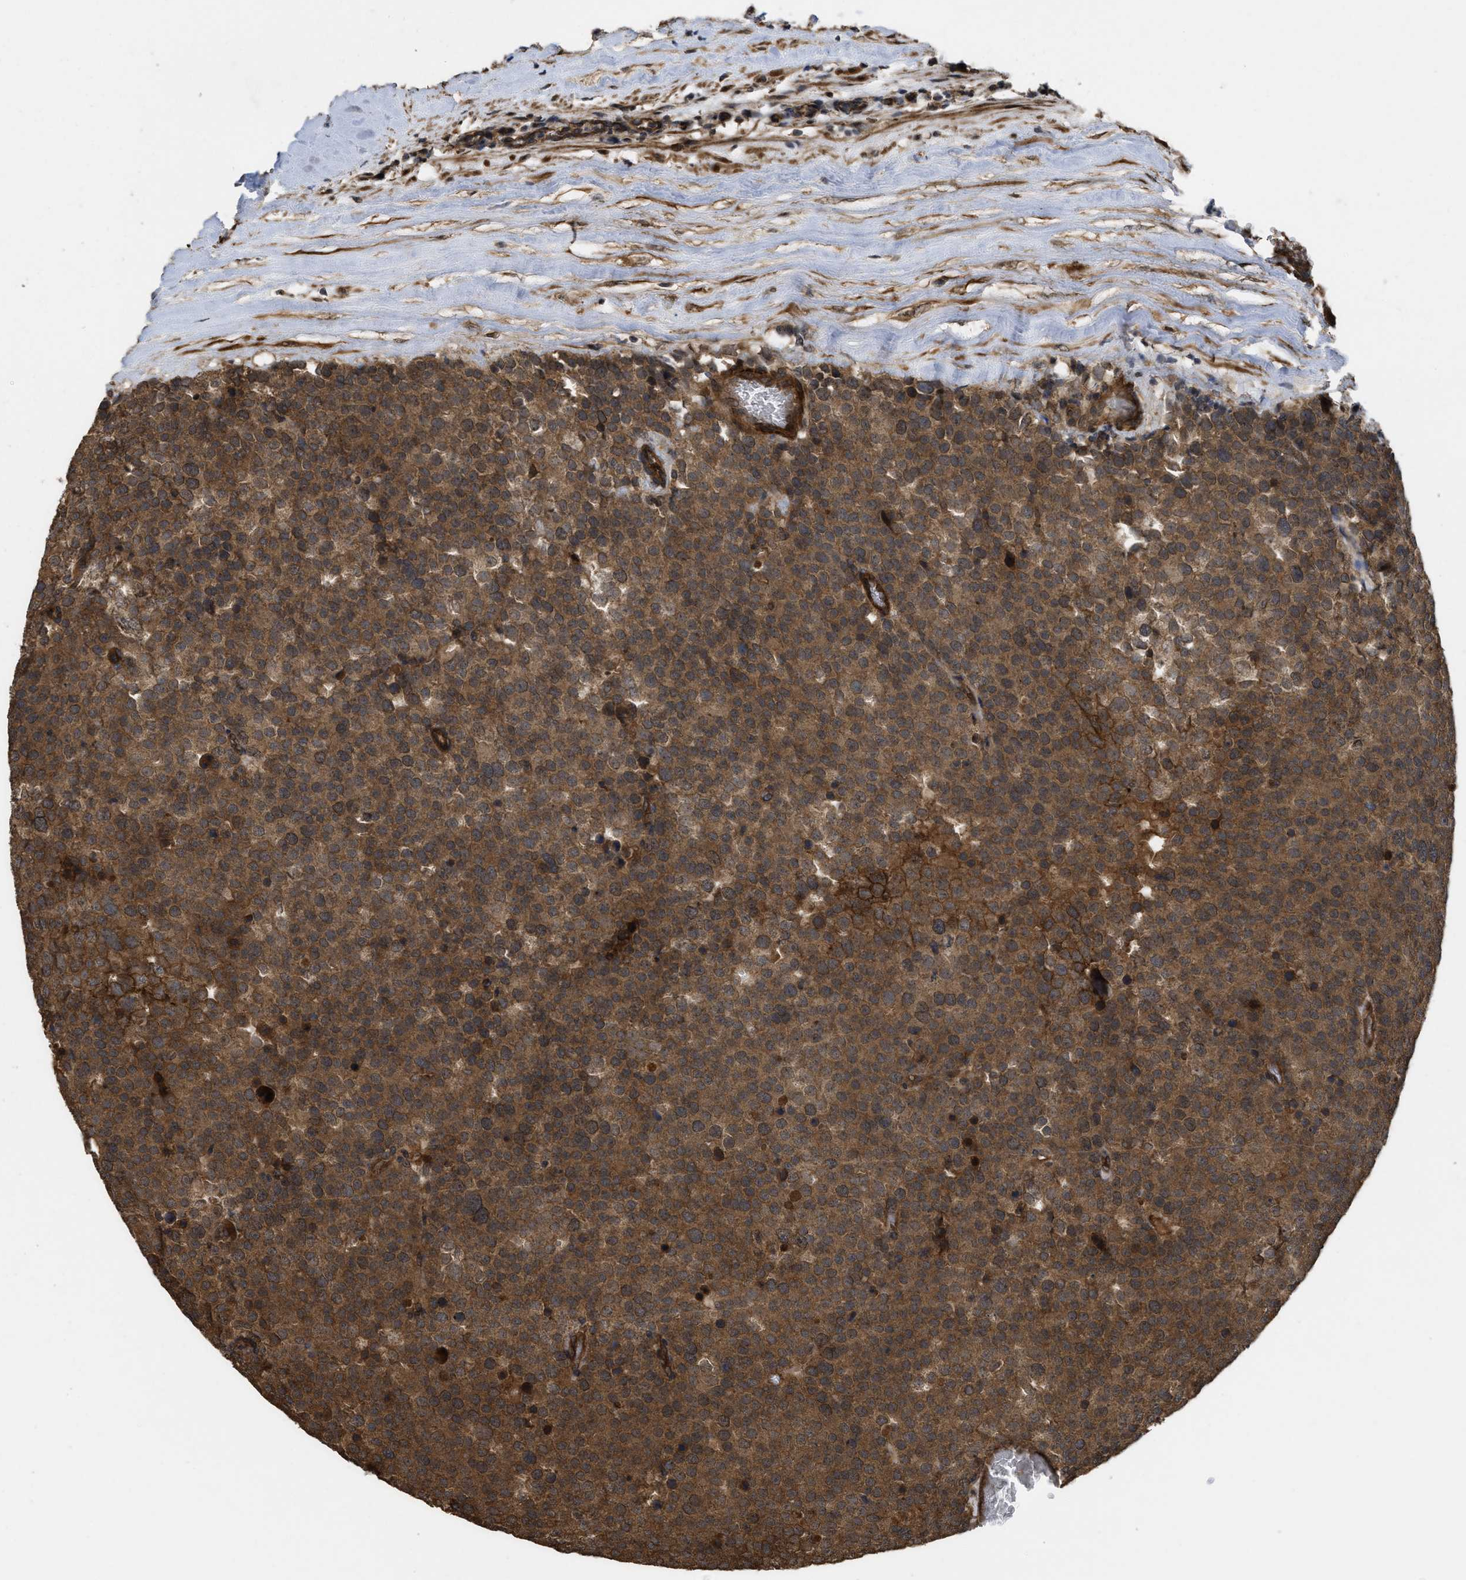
{"staining": {"intensity": "strong", "quantity": ">75%", "location": "cytoplasmic/membranous"}, "tissue": "testis cancer", "cell_type": "Tumor cells", "image_type": "cancer", "snomed": [{"axis": "morphology", "description": "Normal tissue, NOS"}, {"axis": "morphology", "description": "Seminoma, NOS"}, {"axis": "topography", "description": "Testis"}], "caption": "Immunohistochemistry (IHC) (DAB (3,3'-diaminobenzidine)) staining of testis cancer displays strong cytoplasmic/membranous protein positivity in approximately >75% of tumor cells. (DAB IHC, brown staining for protein, blue staining for nuclei).", "gene": "FZD6", "patient": {"sex": "male", "age": 71}}